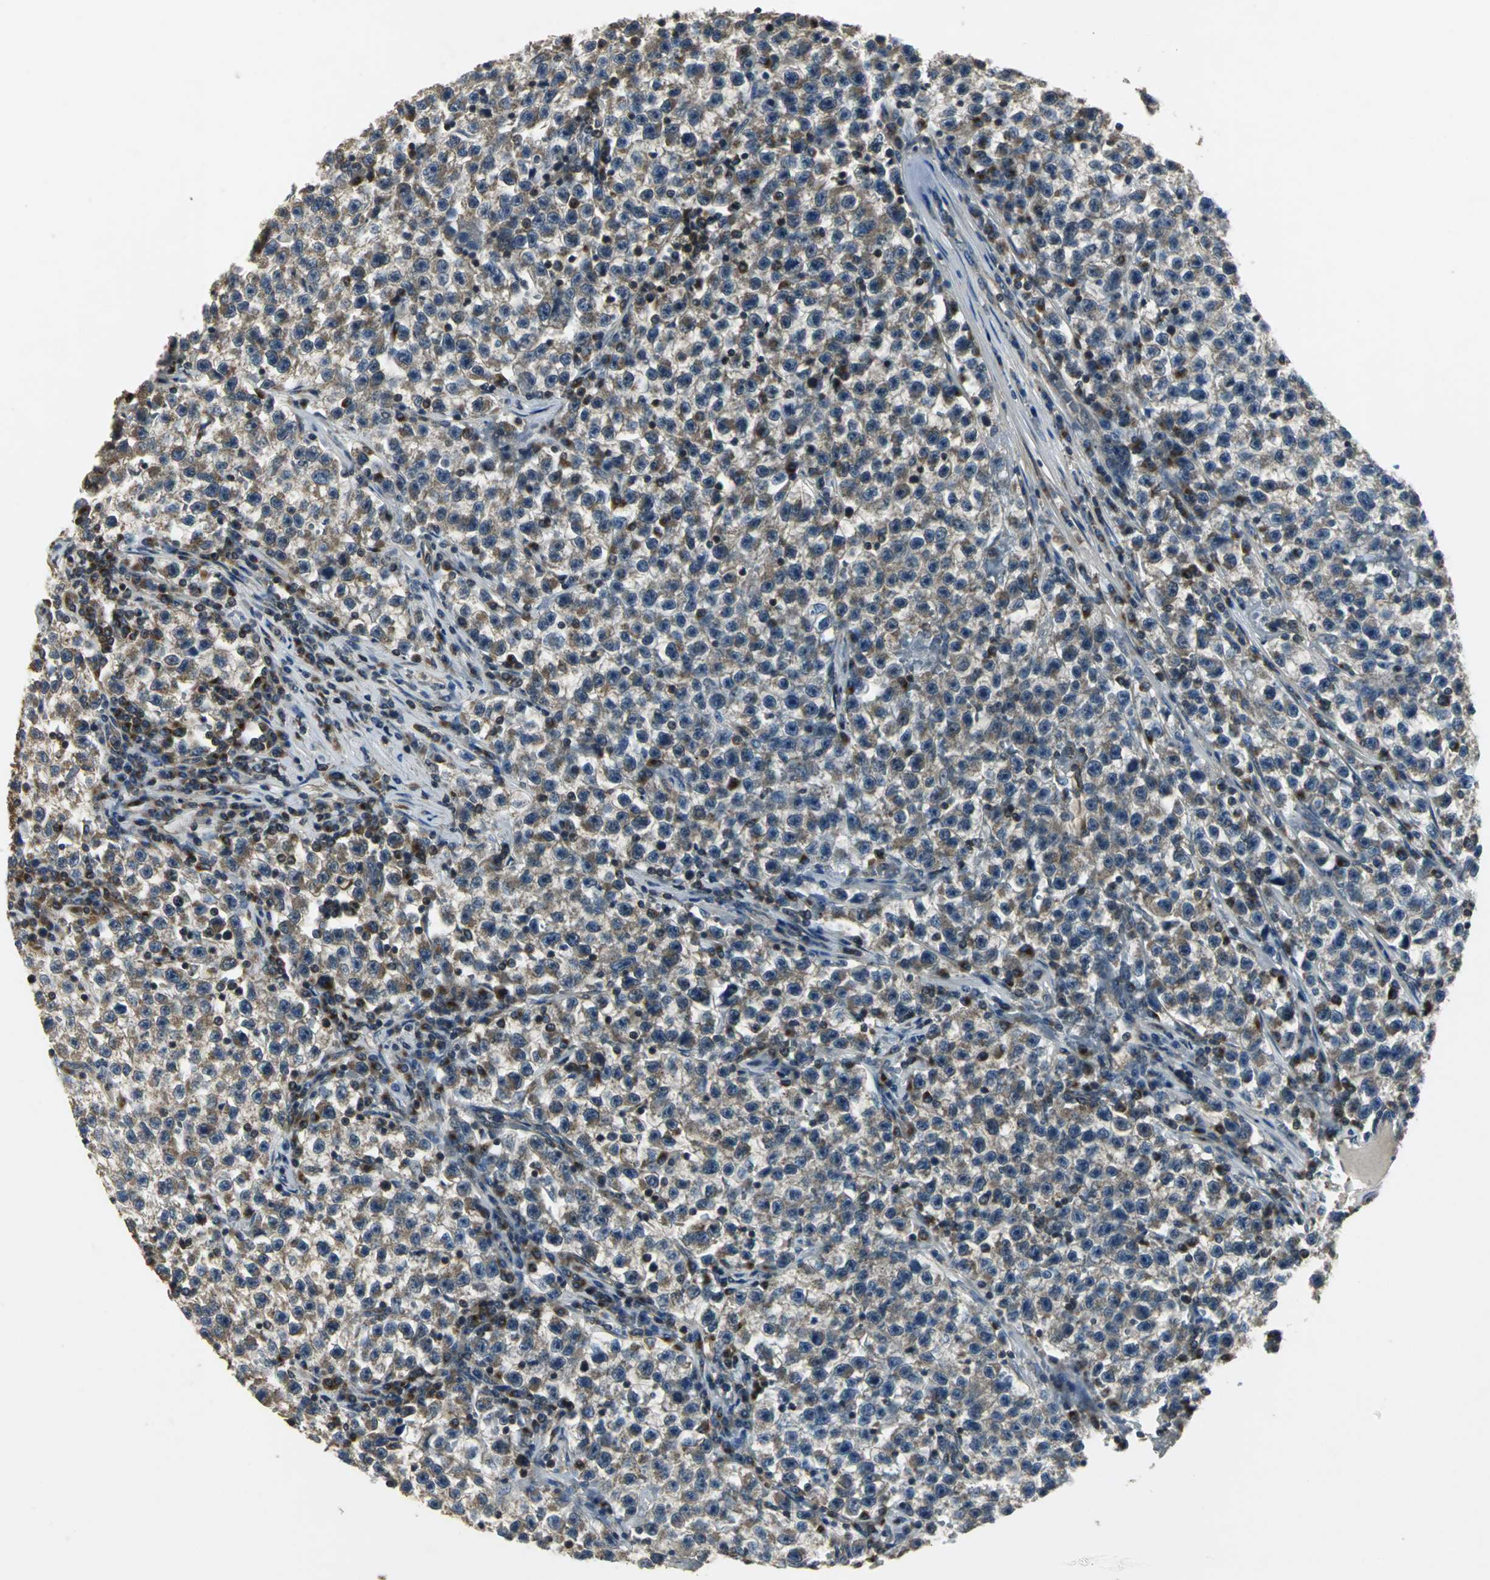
{"staining": {"intensity": "weak", "quantity": ">75%", "location": "cytoplasmic/membranous"}, "tissue": "testis cancer", "cell_type": "Tumor cells", "image_type": "cancer", "snomed": [{"axis": "morphology", "description": "Seminoma, NOS"}, {"axis": "topography", "description": "Testis"}], "caption": "IHC of testis cancer demonstrates low levels of weak cytoplasmic/membranous positivity in about >75% of tumor cells. (DAB (3,3'-diaminobenzidine) = brown stain, brightfield microscopy at high magnification).", "gene": "IRF3", "patient": {"sex": "male", "age": 22}}